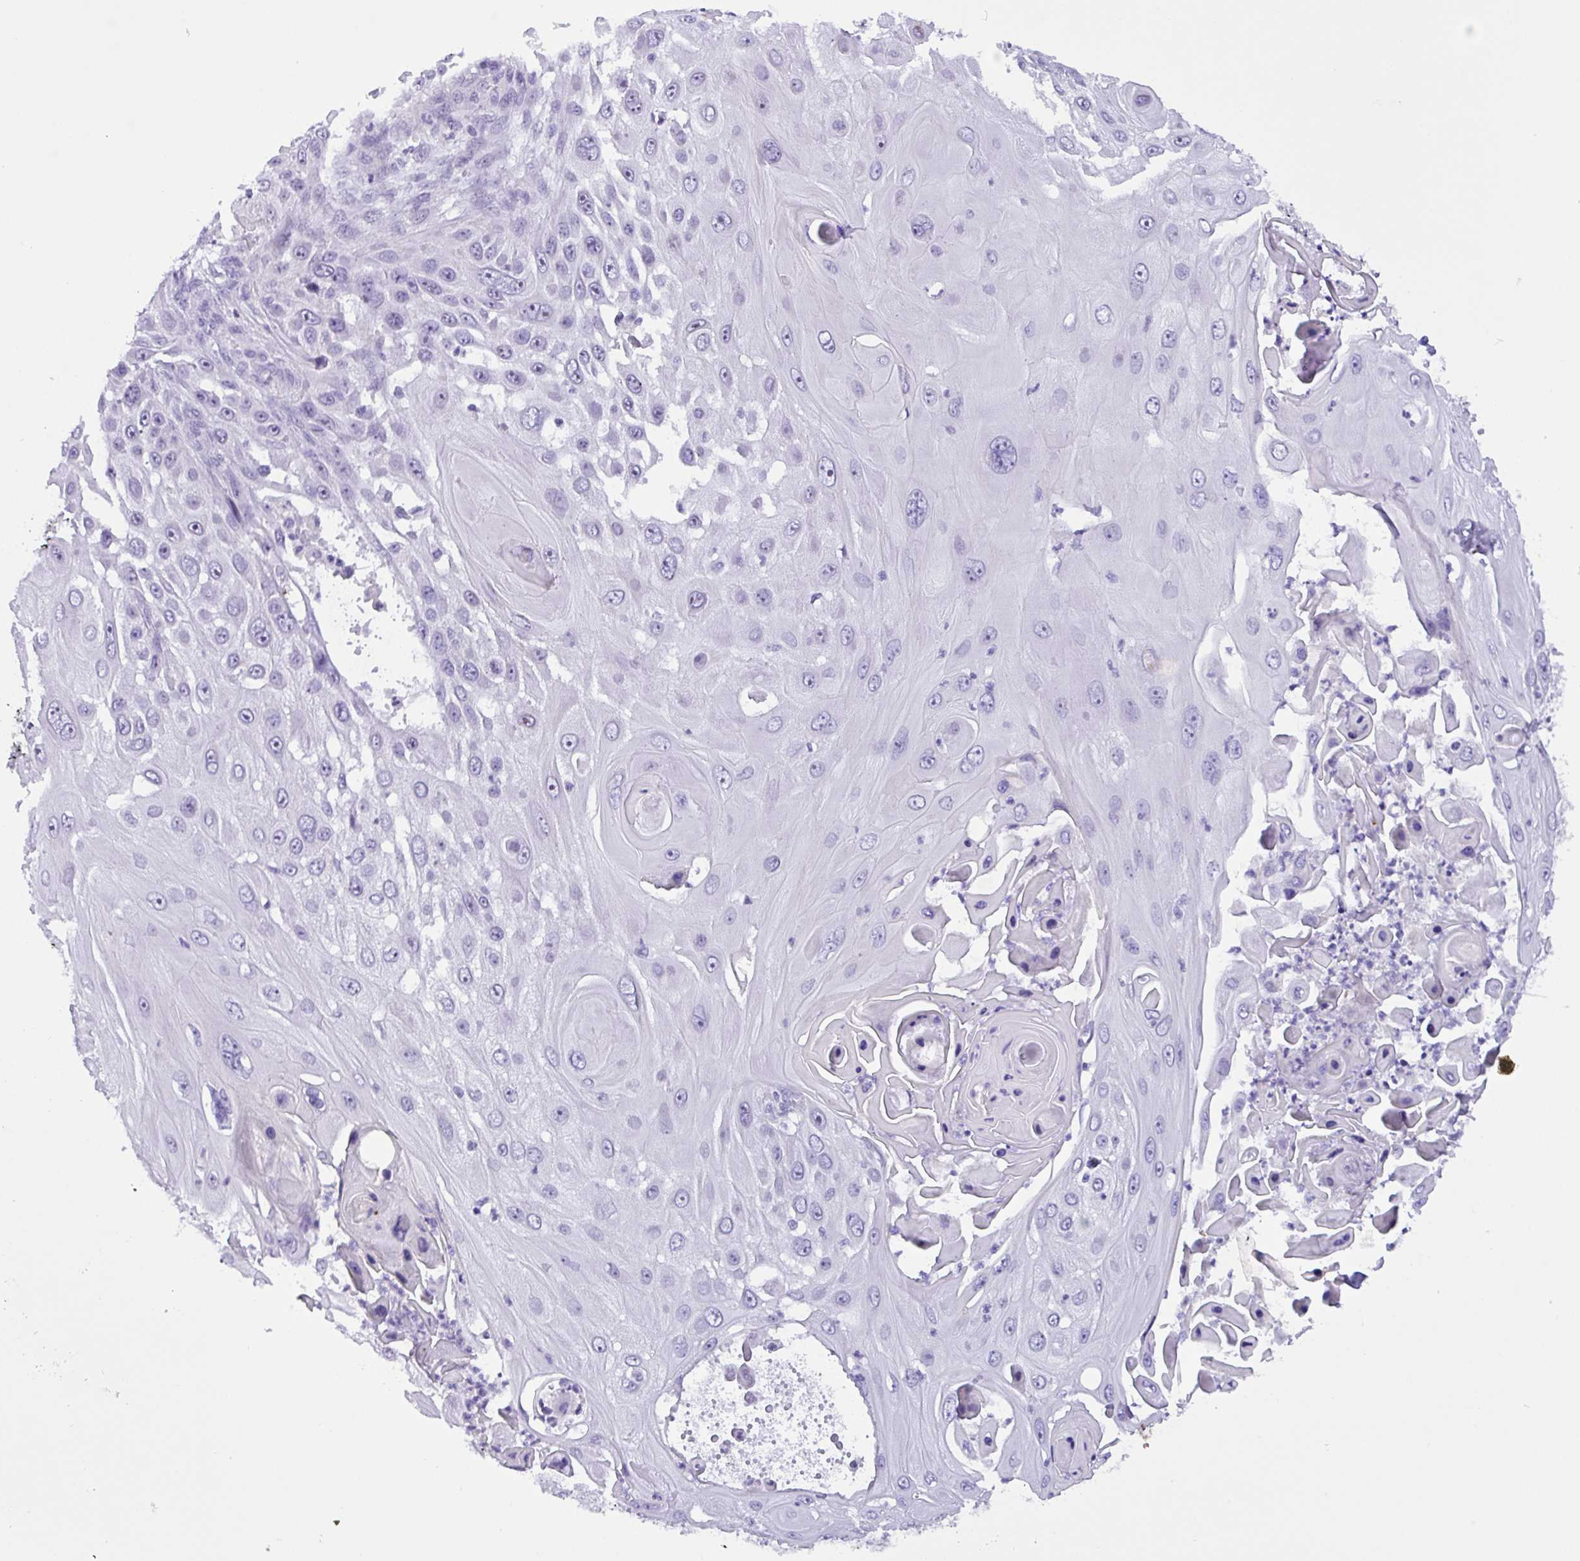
{"staining": {"intensity": "negative", "quantity": "none", "location": "none"}, "tissue": "skin cancer", "cell_type": "Tumor cells", "image_type": "cancer", "snomed": [{"axis": "morphology", "description": "Squamous cell carcinoma, NOS"}, {"axis": "topography", "description": "Skin"}], "caption": "Protein analysis of skin cancer shows no significant staining in tumor cells.", "gene": "MRM2", "patient": {"sex": "female", "age": 44}}